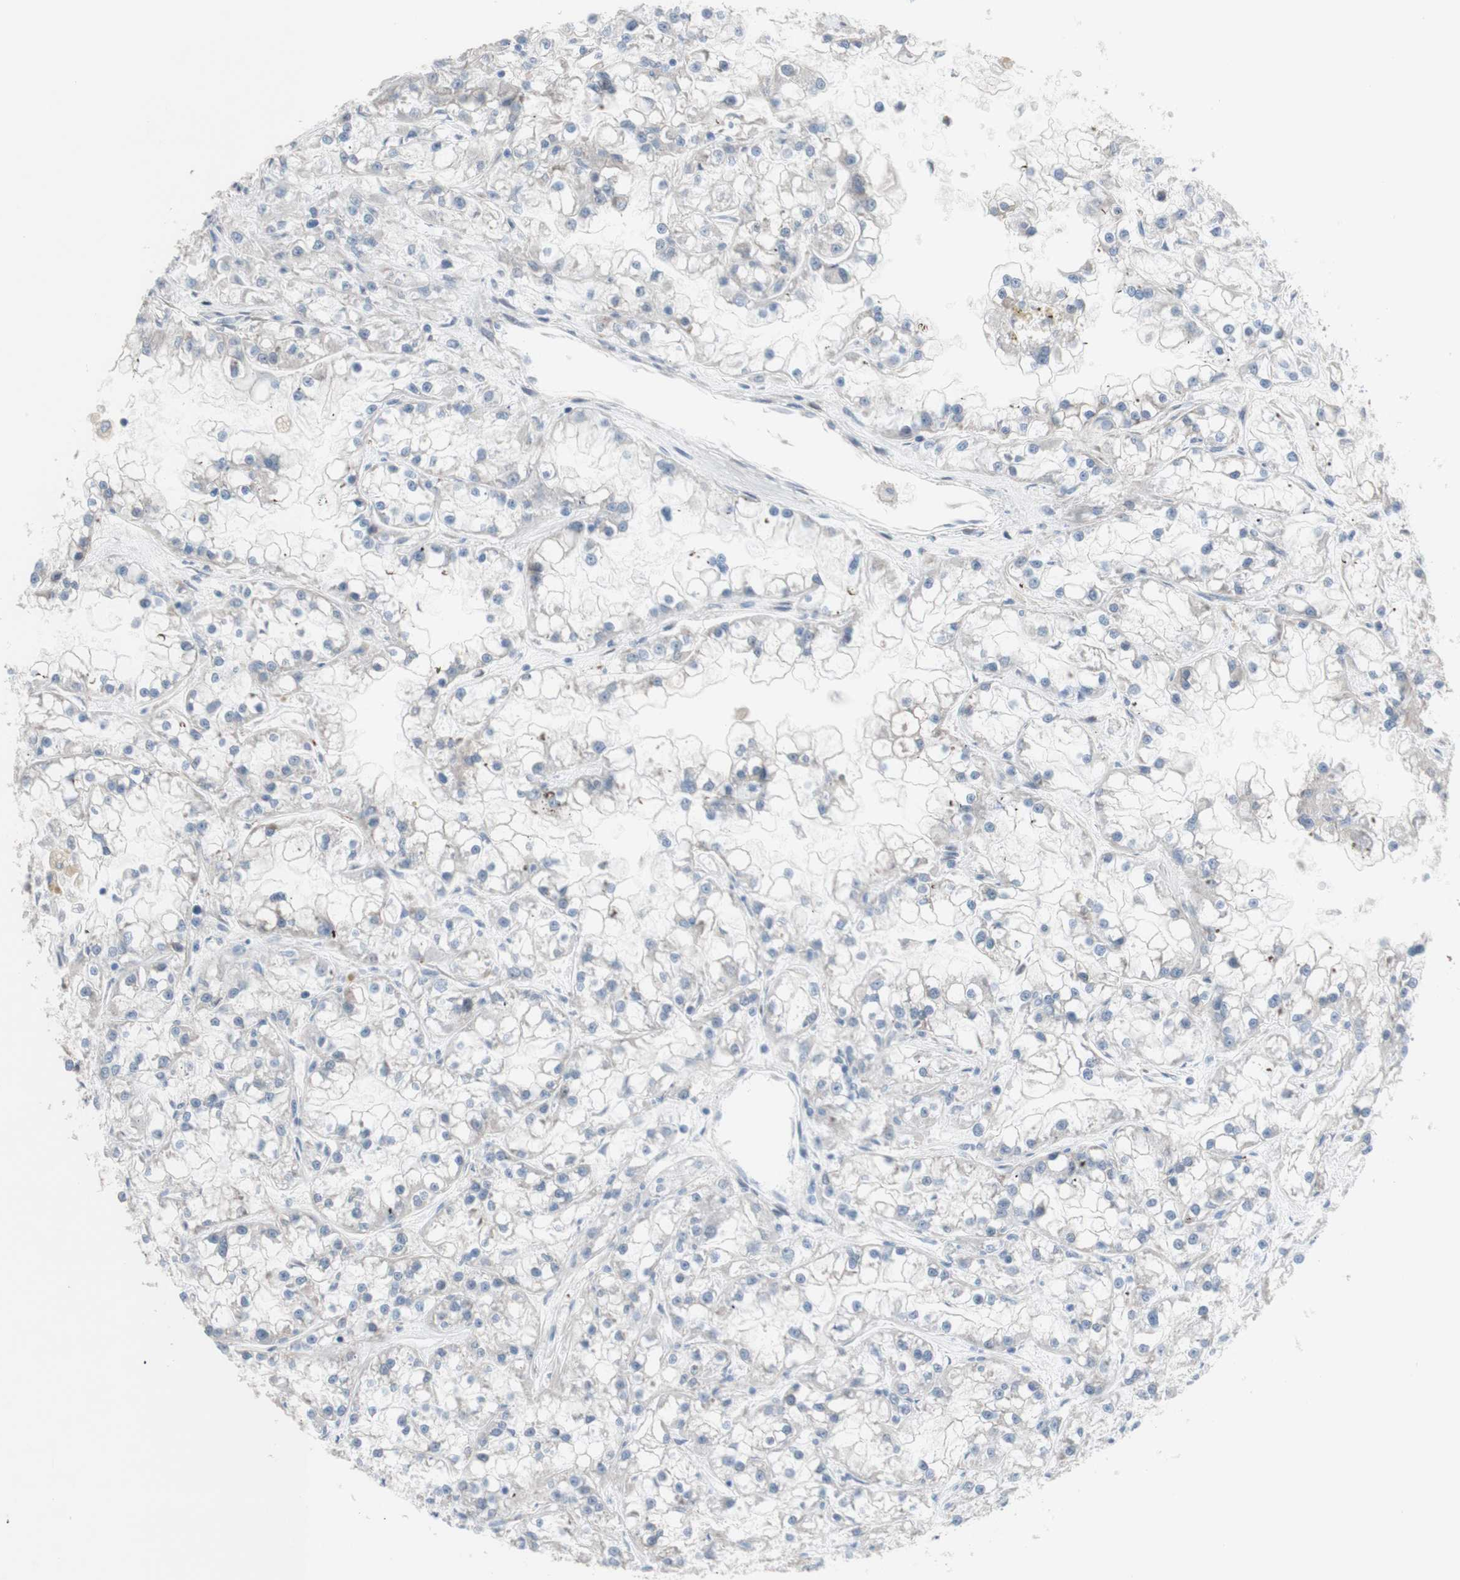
{"staining": {"intensity": "negative", "quantity": "none", "location": "none"}, "tissue": "renal cancer", "cell_type": "Tumor cells", "image_type": "cancer", "snomed": [{"axis": "morphology", "description": "Adenocarcinoma, NOS"}, {"axis": "topography", "description": "Kidney"}], "caption": "Tumor cells are negative for protein expression in human renal cancer.", "gene": "PHTF2", "patient": {"sex": "female", "age": 52}}